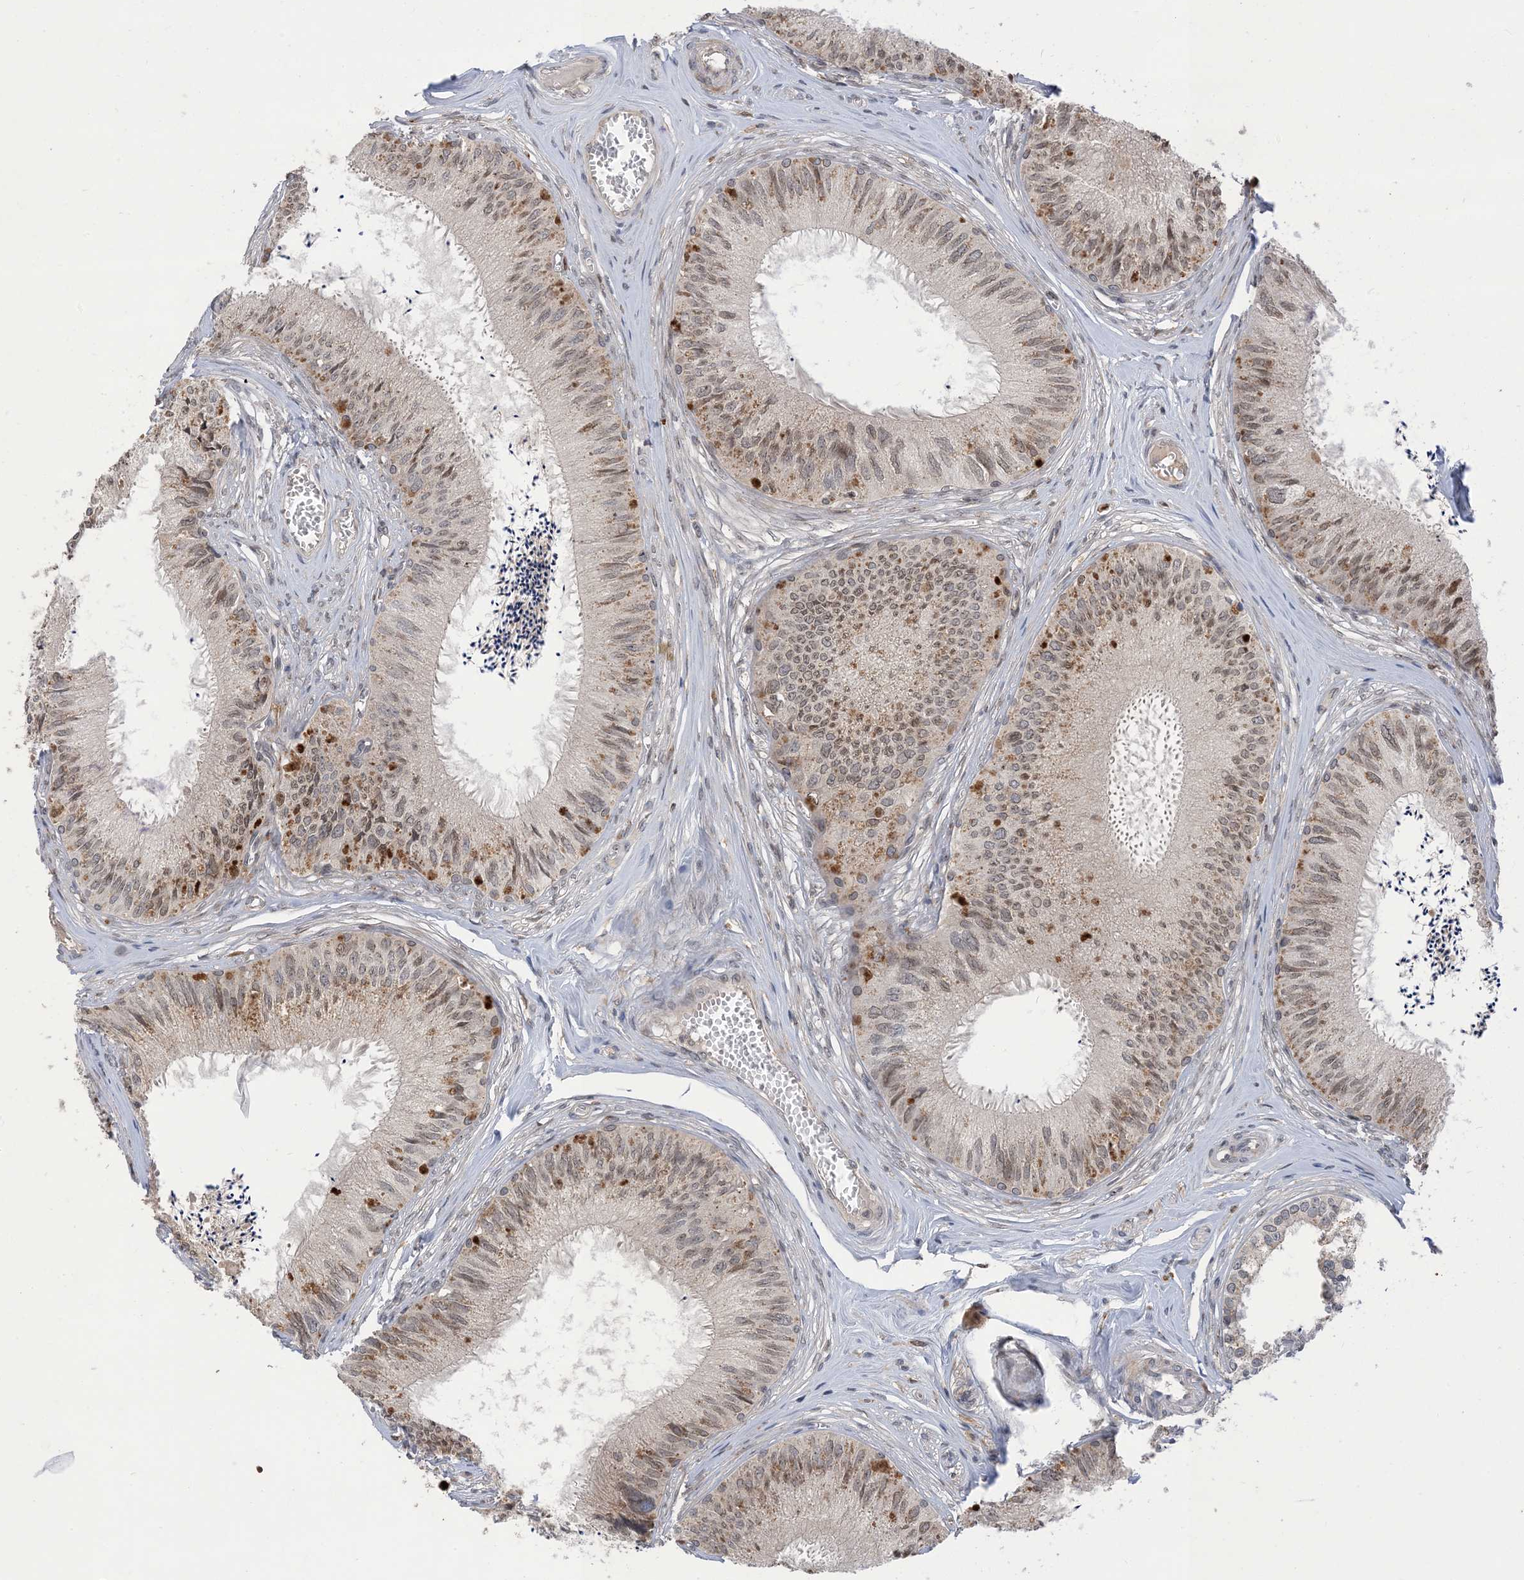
{"staining": {"intensity": "weak", "quantity": ">75%", "location": "cytoplasmic/membranous,nuclear"}, "tissue": "epididymis", "cell_type": "Glandular cells", "image_type": "normal", "snomed": [{"axis": "morphology", "description": "Normal tissue, NOS"}, {"axis": "topography", "description": "Epididymis"}], "caption": "An image of epididymis stained for a protein exhibits weak cytoplasmic/membranous,nuclear brown staining in glandular cells. (DAB (3,3'-diaminobenzidine) IHC, brown staining for protein, blue staining for nuclei).", "gene": "NAGK", "patient": {"sex": "male", "age": 79}}